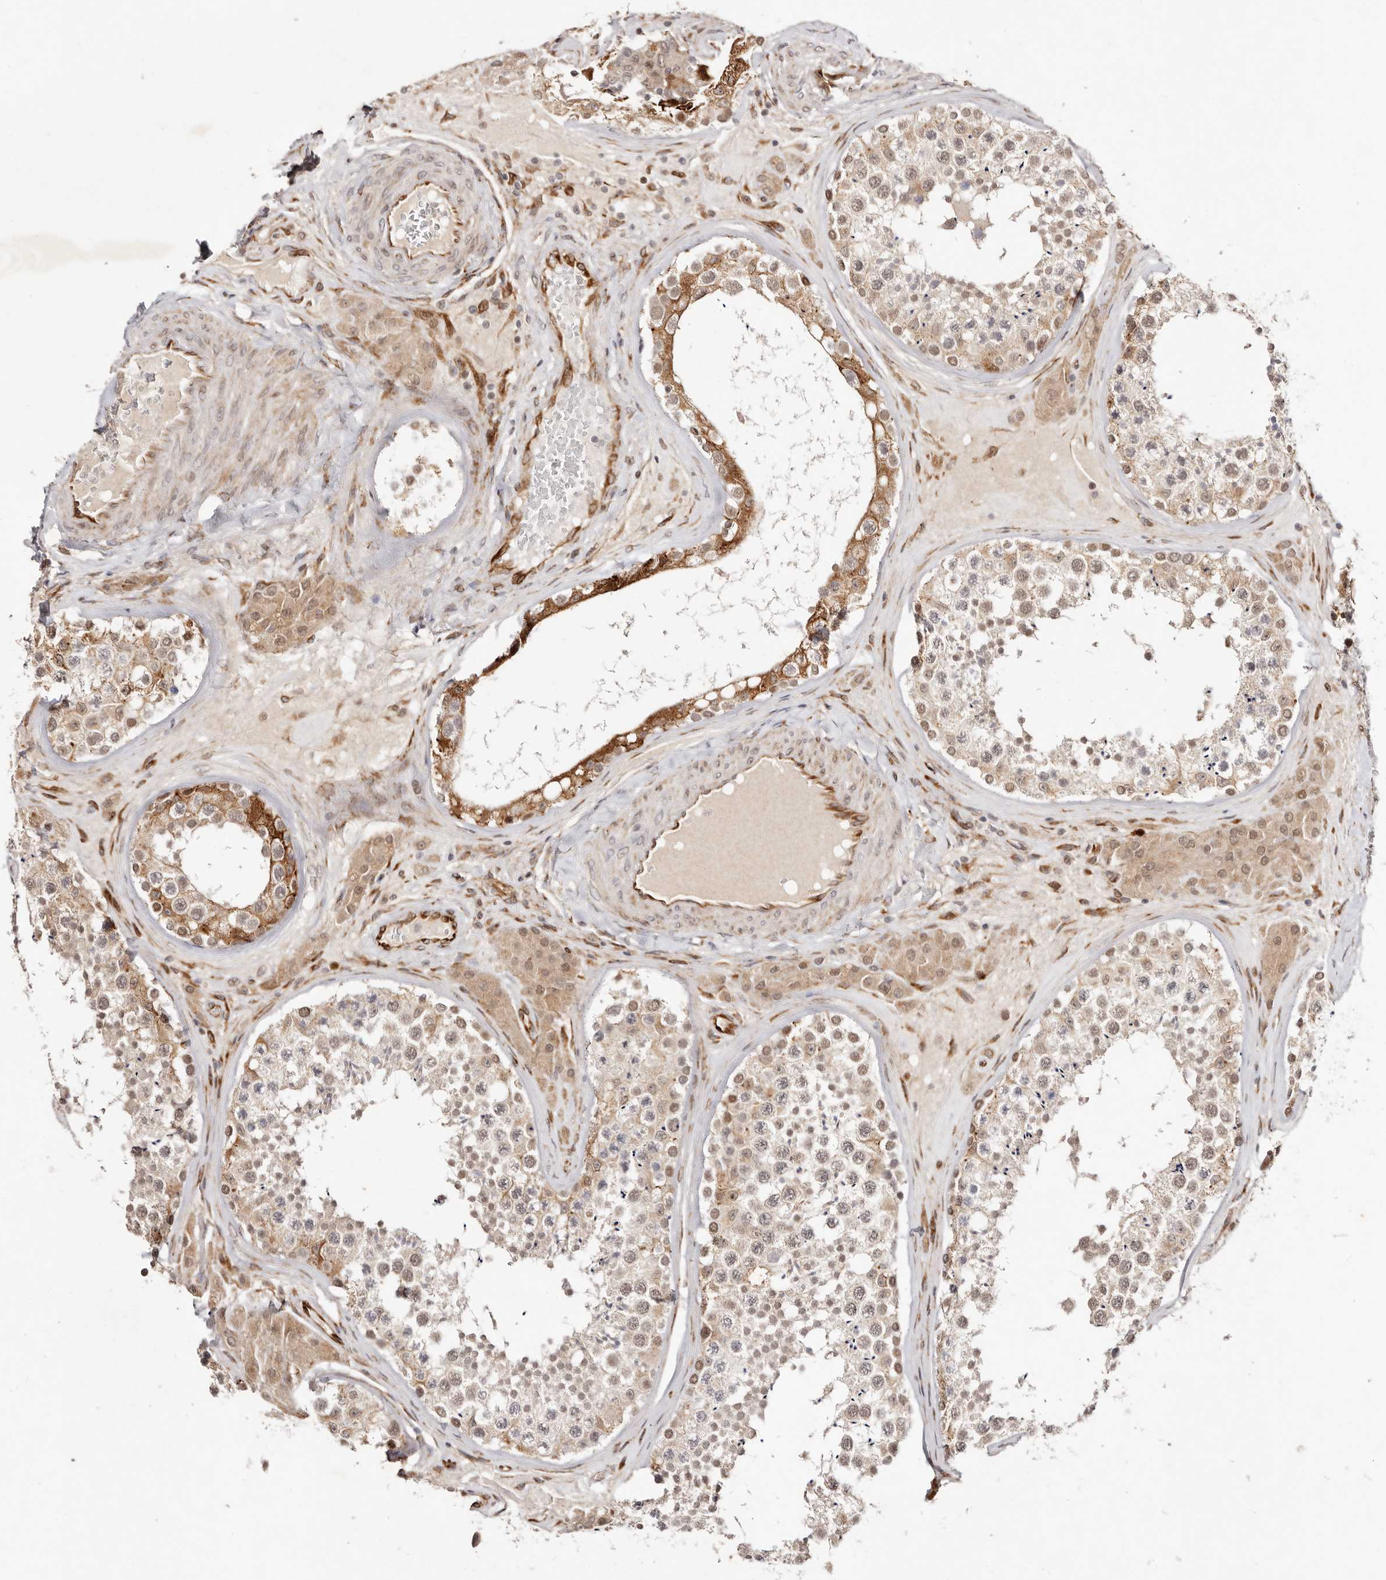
{"staining": {"intensity": "moderate", "quantity": "25%-75%", "location": "cytoplasmic/membranous,nuclear"}, "tissue": "testis", "cell_type": "Cells in seminiferous ducts", "image_type": "normal", "snomed": [{"axis": "morphology", "description": "Normal tissue, NOS"}, {"axis": "topography", "description": "Testis"}], "caption": "Brown immunohistochemical staining in benign testis shows moderate cytoplasmic/membranous,nuclear positivity in approximately 25%-75% of cells in seminiferous ducts. (IHC, brightfield microscopy, high magnification).", "gene": "BCL2L15", "patient": {"sex": "male", "age": 46}}